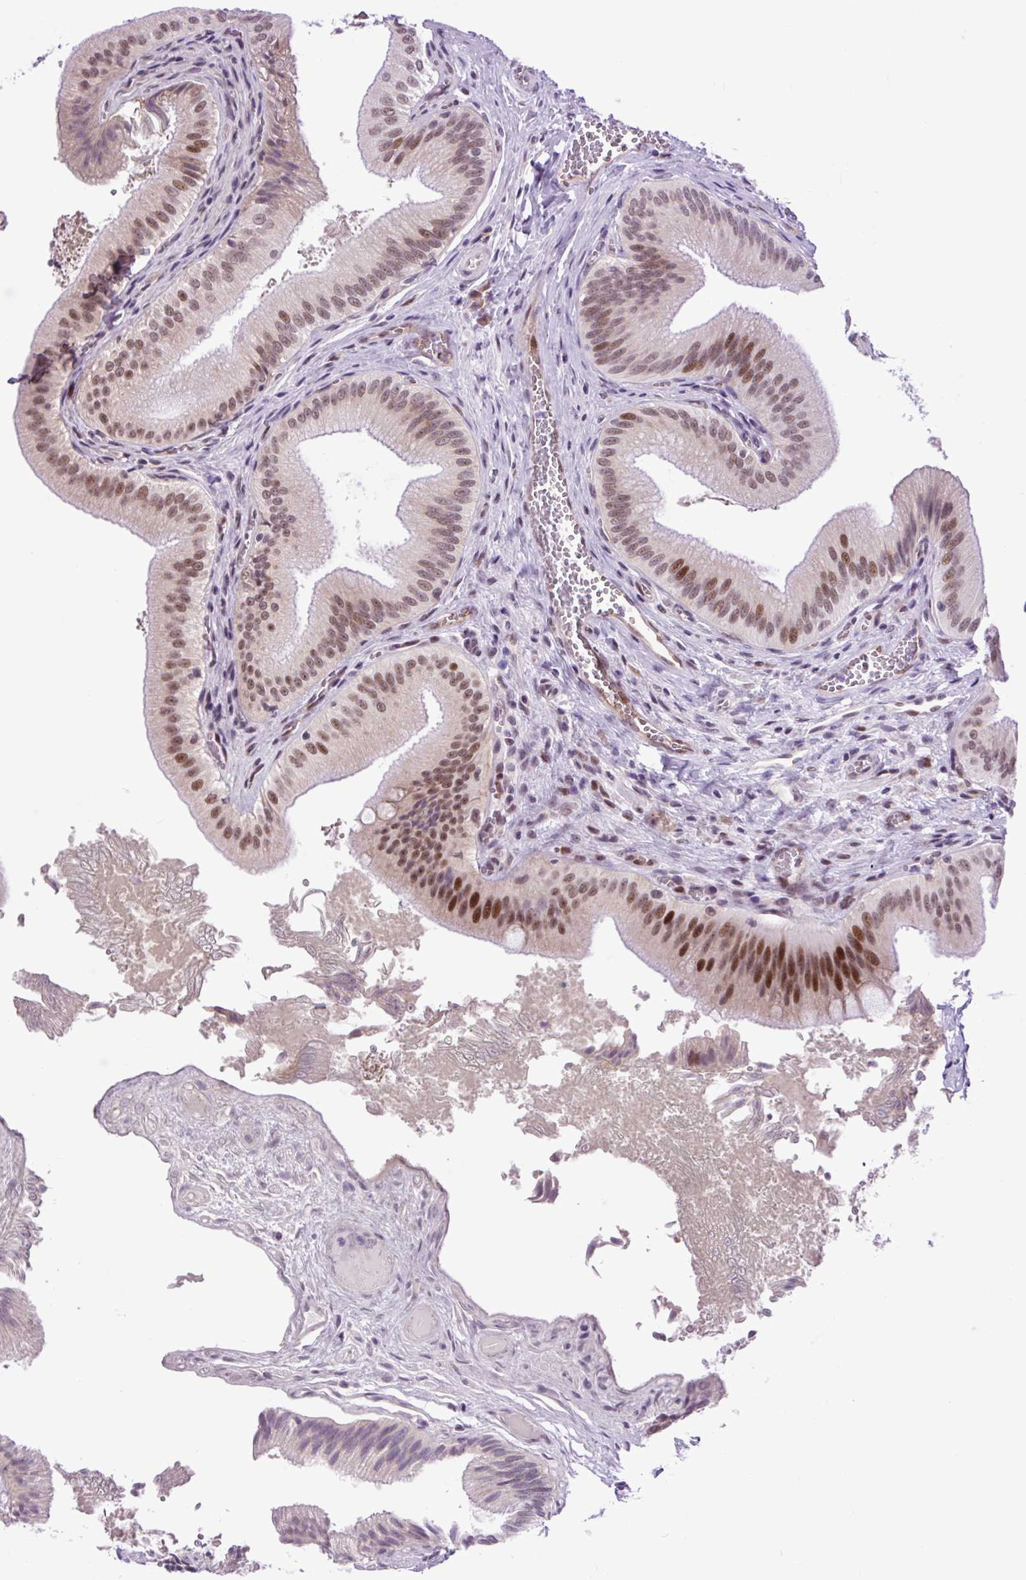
{"staining": {"intensity": "moderate", "quantity": ">75%", "location": "nuclear"}, "tissue": "gallbladder", "cell_type": "Glandular cells", "image_type": "normal", "snomed": [{"axis": "morphology", "description": "Normal tissue, NOS"}, {"axis": "topography", "description": "Gallbladder"}], "caption": "Moderate nuclear staining for a protein is seen in about >75% of glandular cells of benign gallbladder using immunohistochemistry.", "gene": "CLK2", "patient": {"sex": "male", "age": 17}}